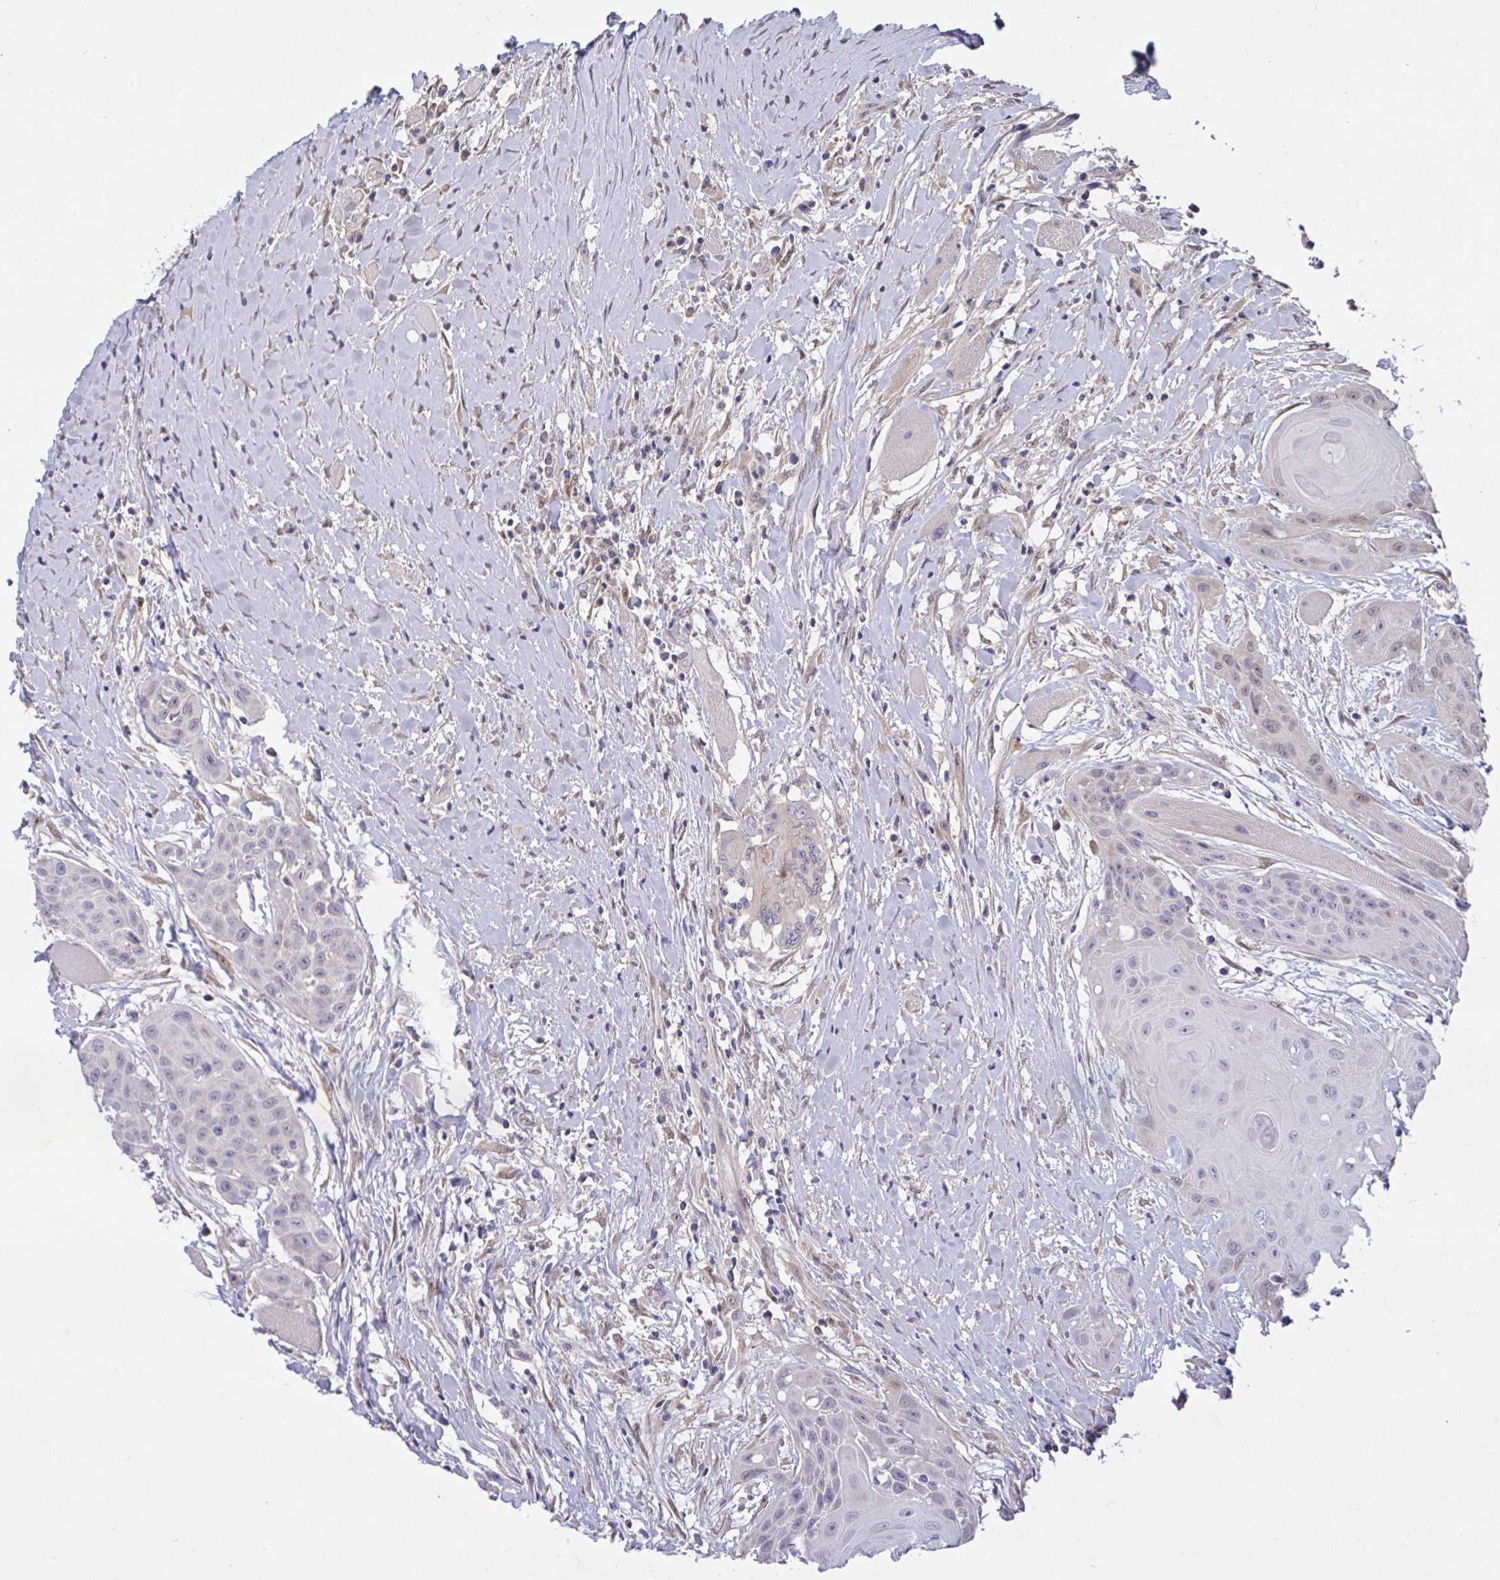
{"staining": {"intensity": "negative", "quantity": "none", "location": "none"}, "tissue": "head and neck cancer", "cell_type": "Tumor cells", "image_type": "cancer", "snomed": [{"axis": "morphology", "description": "Squamous cell carcinoma, NOS"}, {"axis": "topography", "description": "Head-Neck"}], "caption": "Tumor cells show no significant protein staining in head and neck cancer (squamous cell carcinoma). Nuclei are stained in blue.", "gene": "L3HYPDH", "patient": {"sex": "female", "age": 73}}